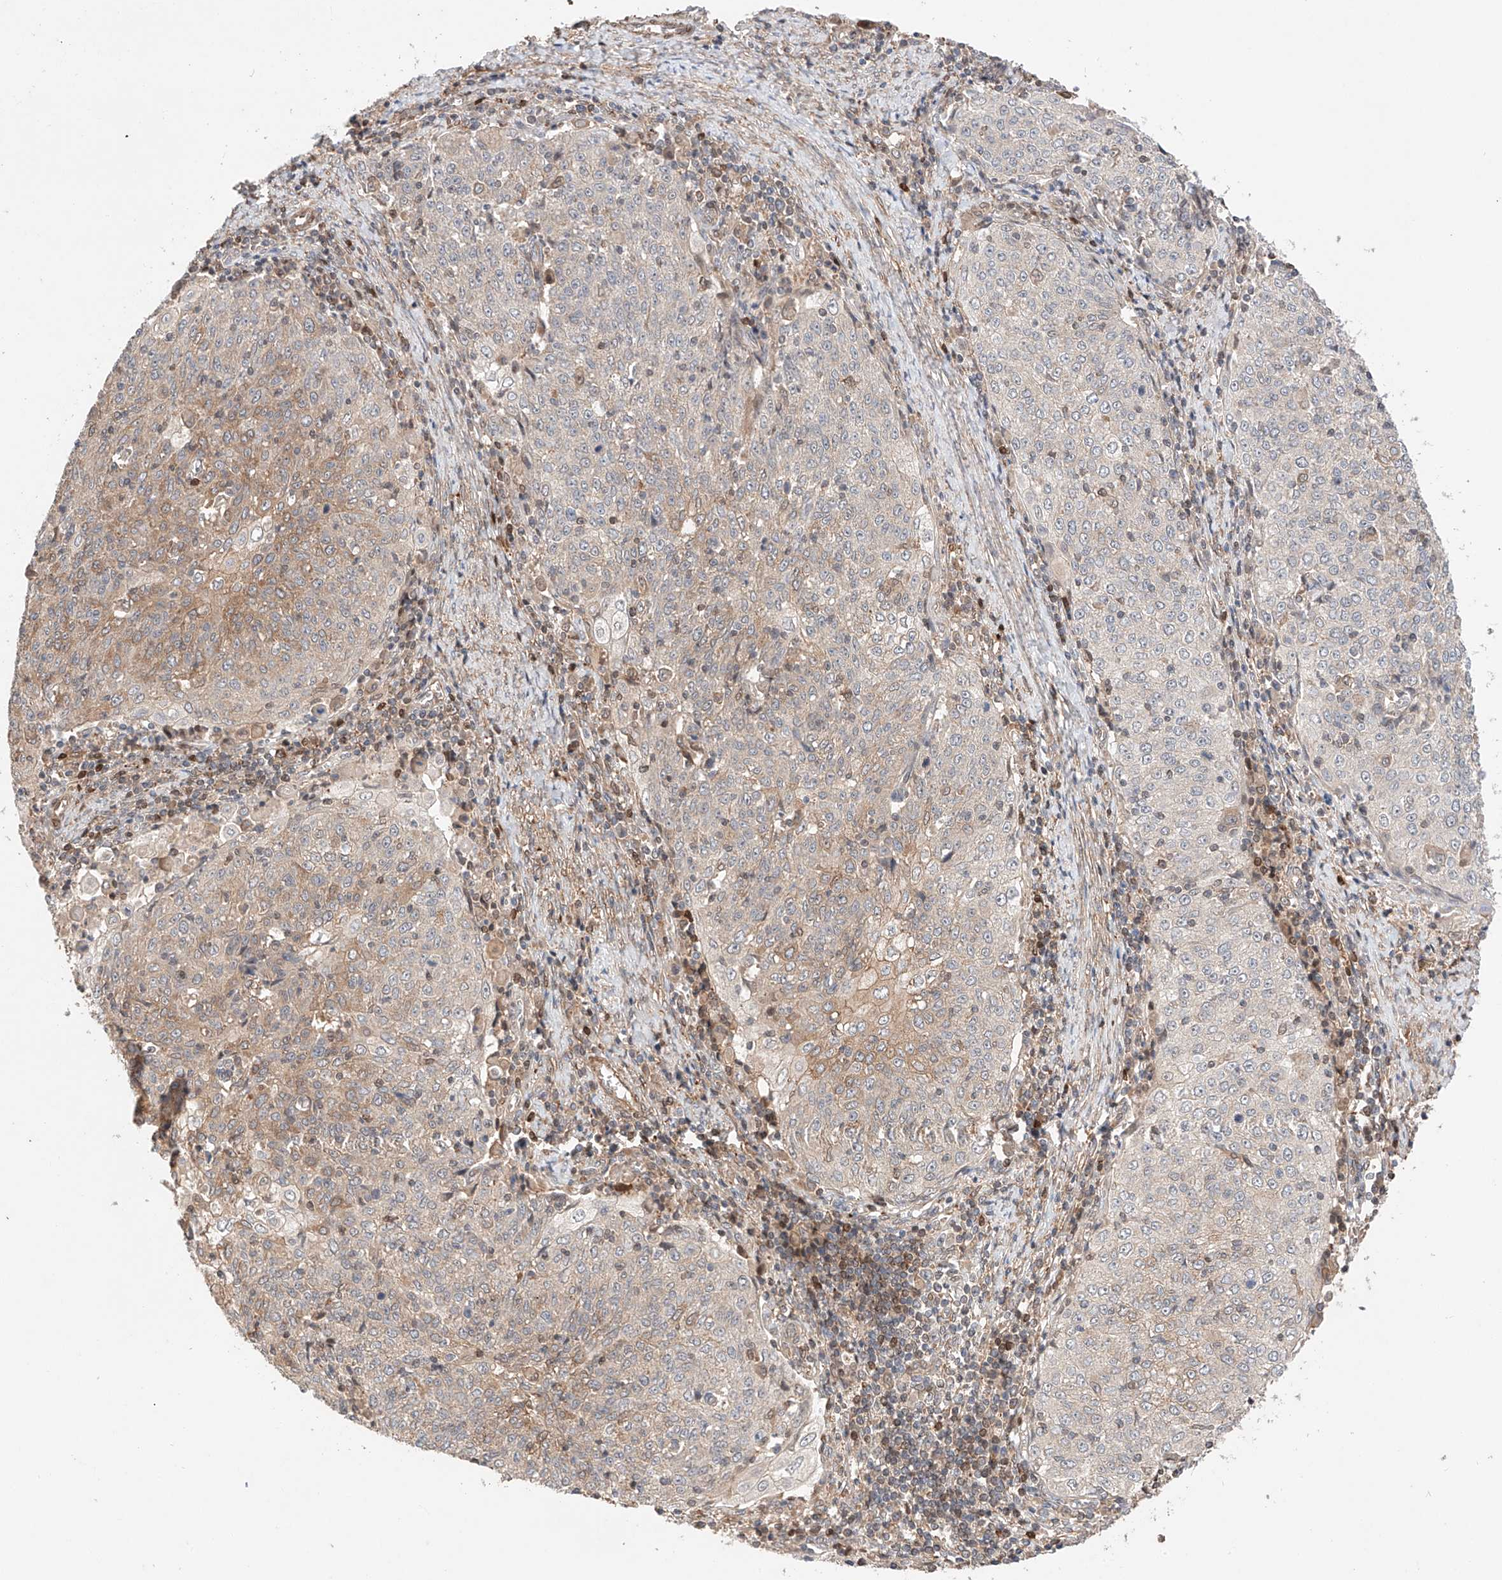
{"staining": {"intensity": "negative", "quantity": "none", "location": "none"}, "tissue": "cervical cancer", "cell_type": "Tumor cells", "image_type": "cancer", "snomed": [{"axis": "morphology", "description": "Squamous cell carcinoma, NOS"}, {"axis": "topography", "description": "Cervix"}], "caption": "Tumor cells are negative for protein expression in human cervical cancer.", "gene": "IGSF22", "patient": {"sex": "female", "age": 48}}